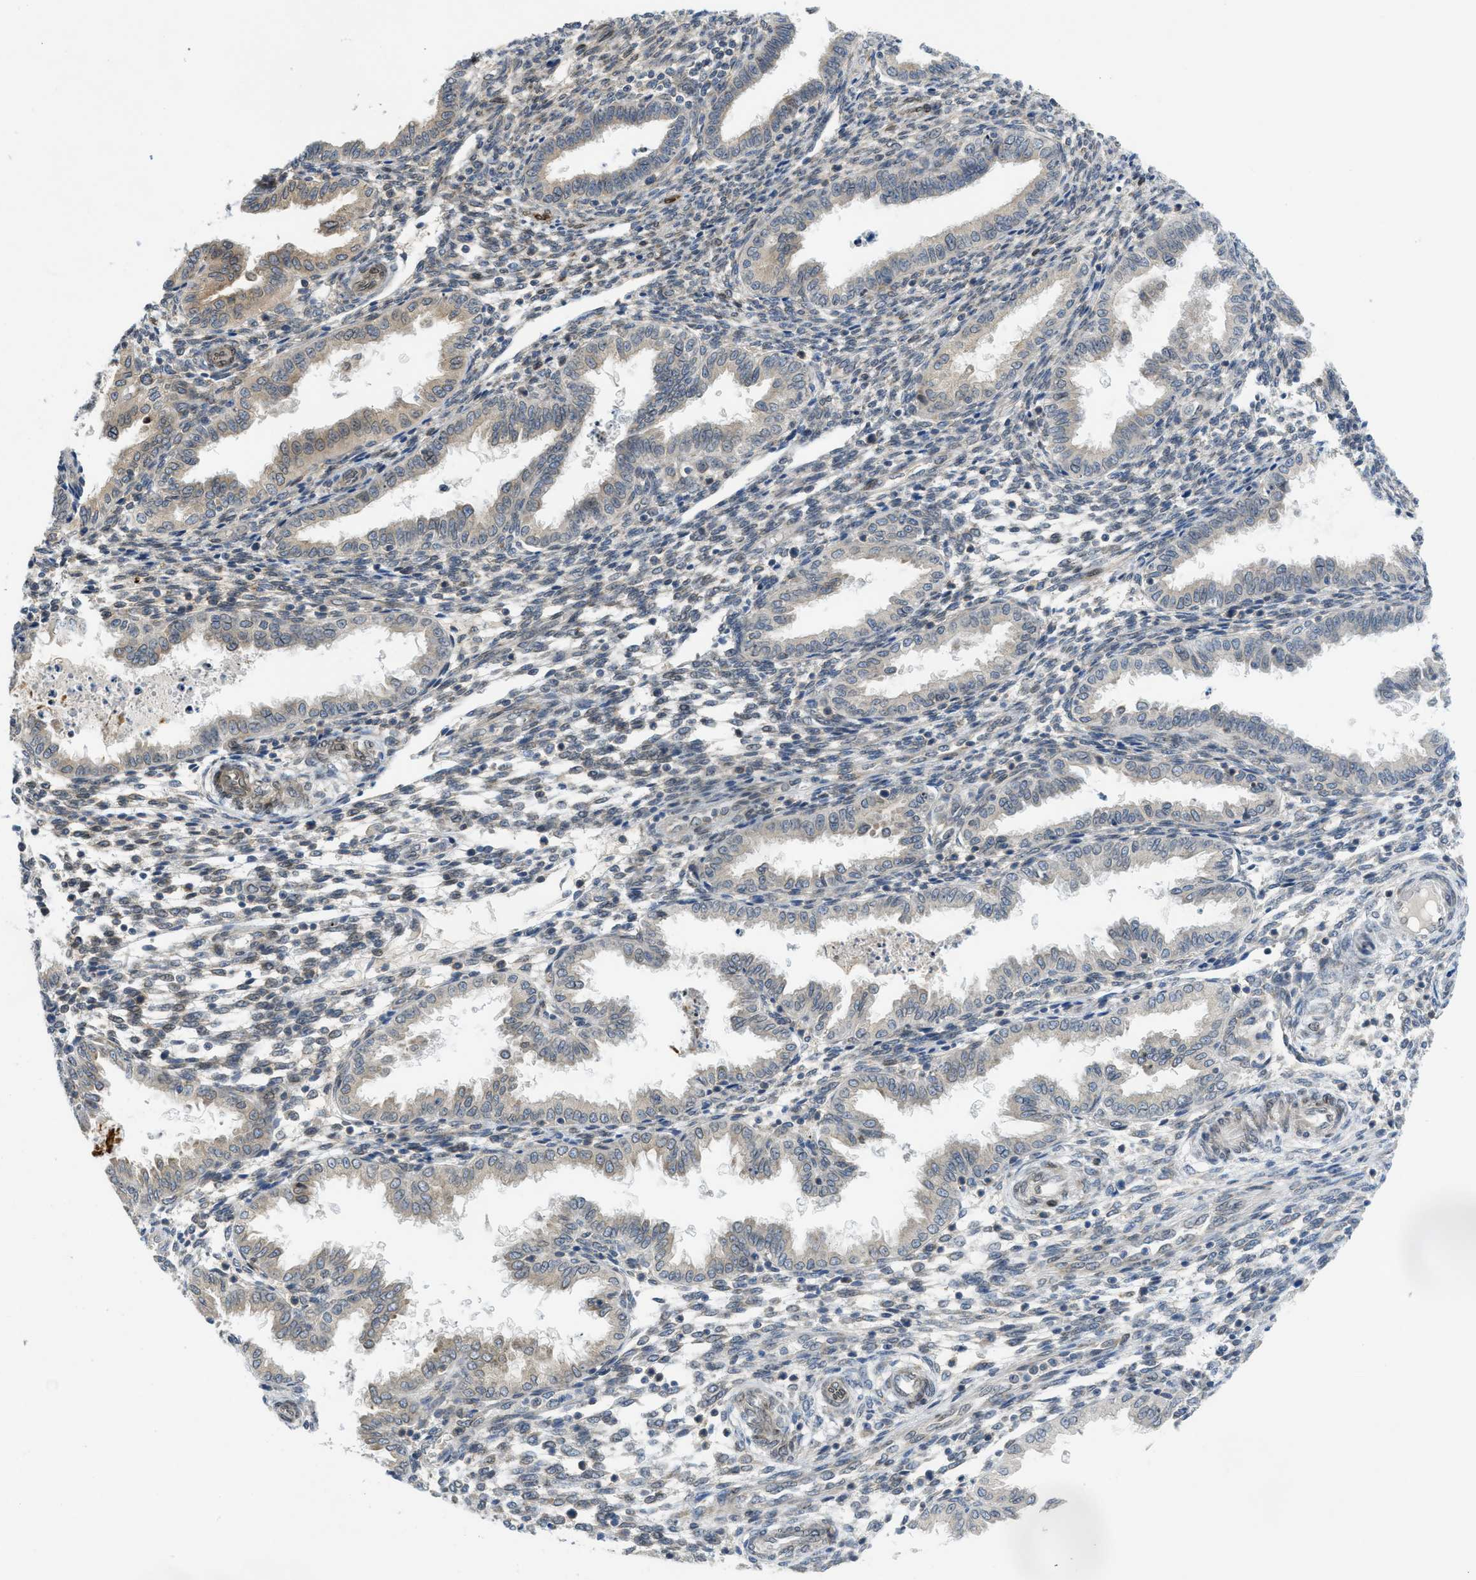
{"staining": {"intensity": "moderate", "quantity": "25%-75%", "location": "cytoplasmic/membranous"}, "tissue": "endometrium", "cell_type": "Cells in endometrial stroma", "image_type": "normal", "snomed": [{"axis": "morphology", "description": "Normal tissue, NOS"}, {"axis": "topography", "description": "Endometrium"}], "caption": "Protein expression analysis of normal human endometrium reveals moderate cytoplasmic/membranous positivity in about 25%-75% of cells in endometrial stroma.", "gene": "EIF2AK3", "patient": {"sex": "female", "age": 33}}